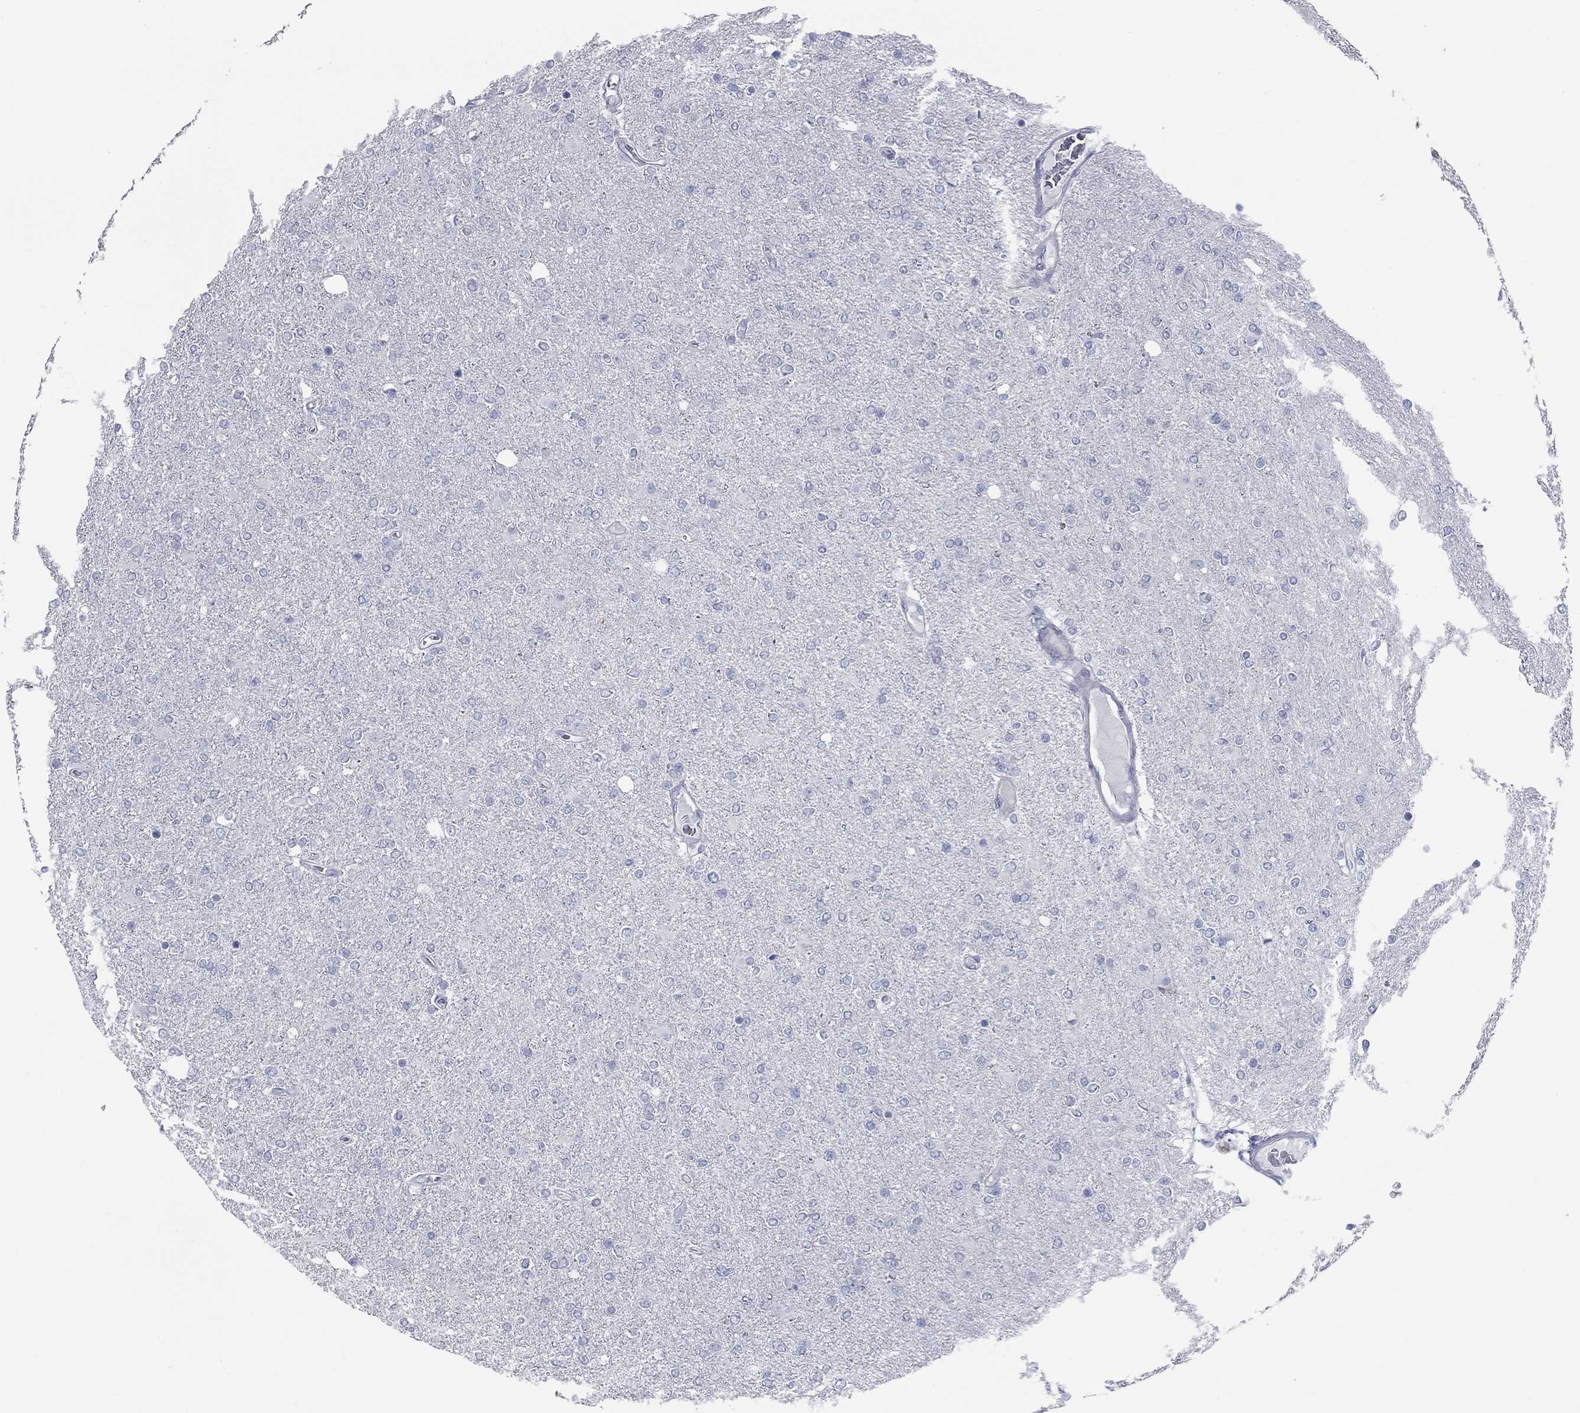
{"staining": {"intensity": "negative", "quantity": "none", "location": "none"}, "tissue": "glioma", "cell_type": "Tumor cells", "image_type": "cancer", "snomed": [{"axis": "morphology", "description": "Glioma, malignant, High grade"}, {"axis": "topography", "description": "Cerebral cortex"}], "caption": "This is an immunohistochemistry (IHC) image of glioma. There is no positivity in tumor cells.", "gene": "KIRREL2", "patient": {"sex": "male", "age": 70}}